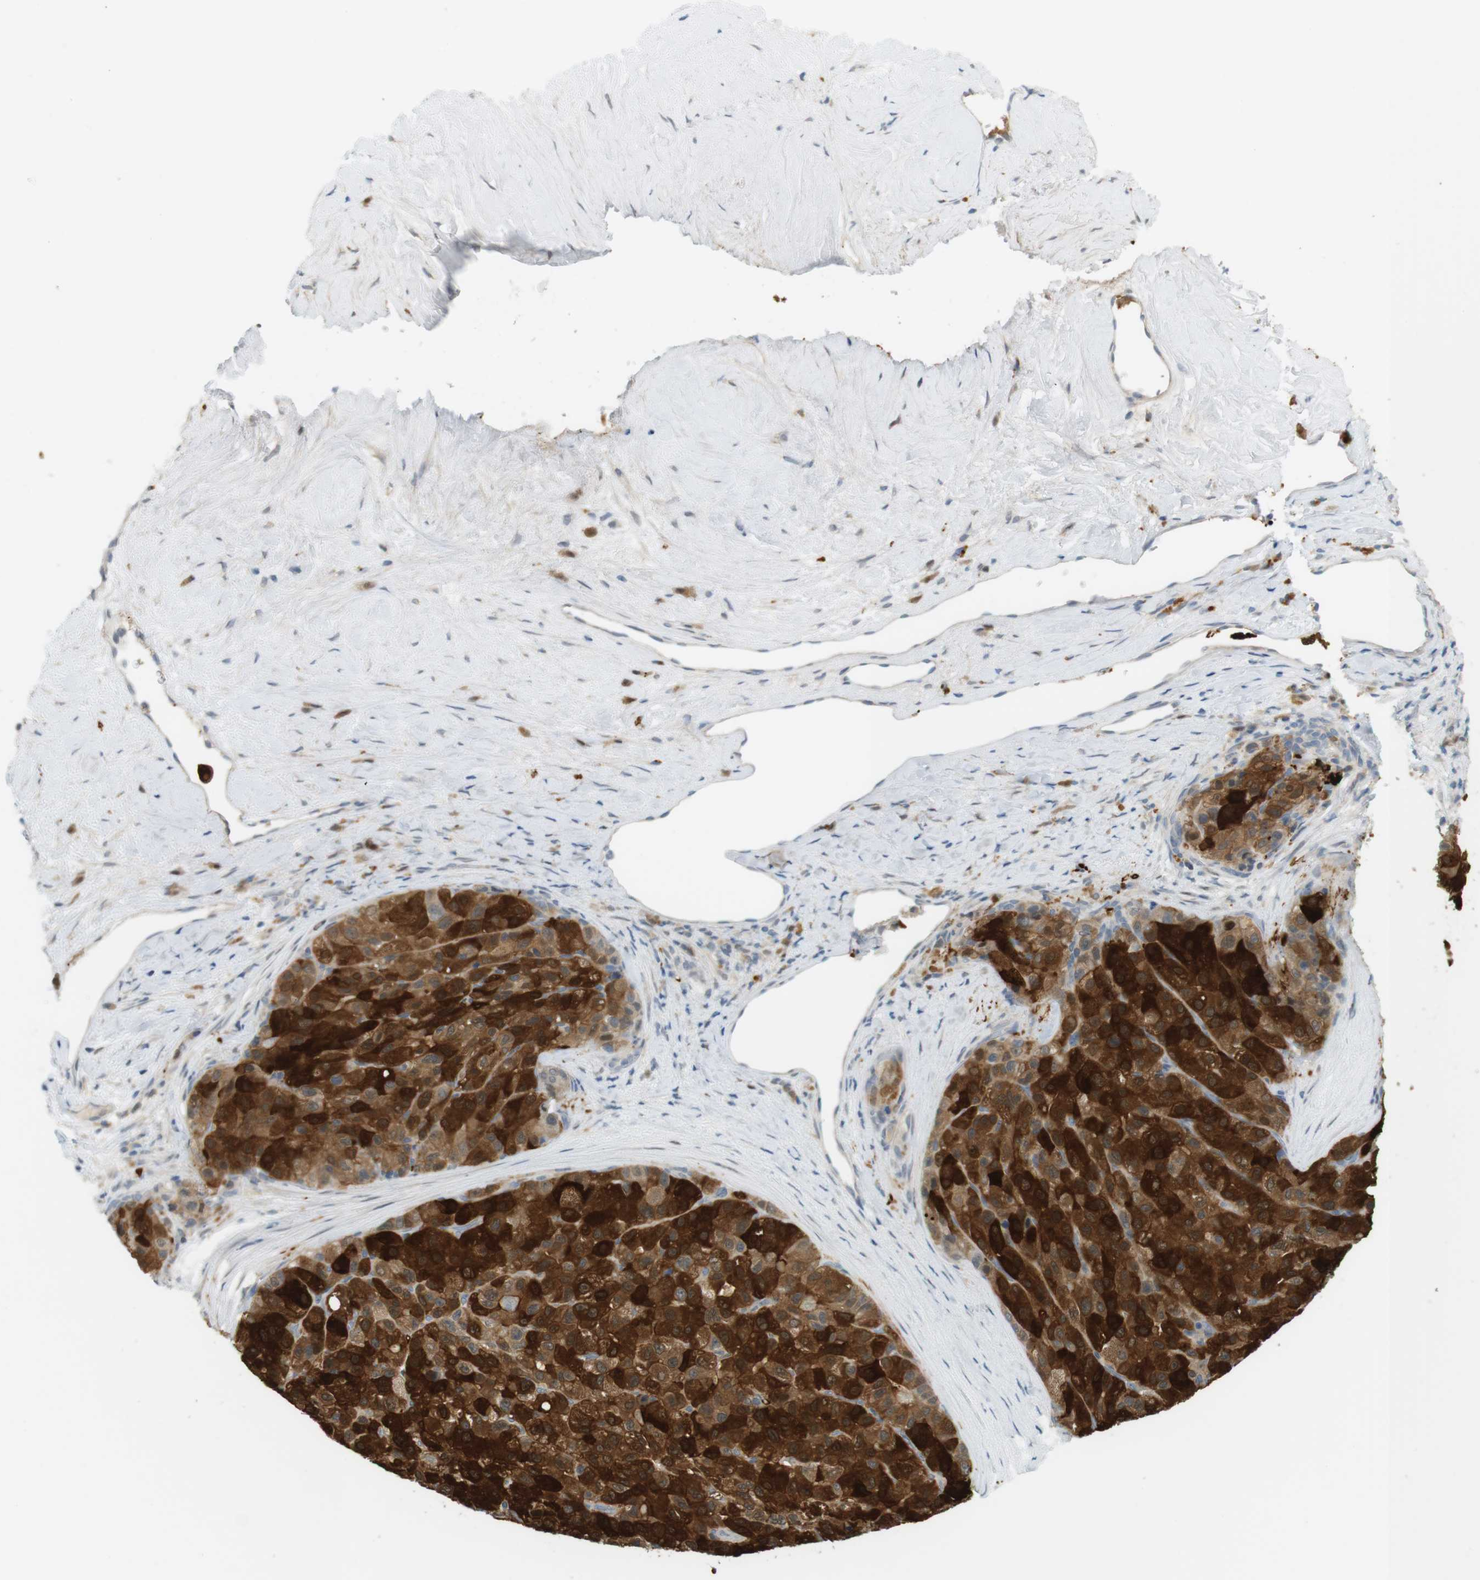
{"staining": {"intensity": "strong", "quantity": ">75%", "location": "cytoplasmic/membranous"}, "tissue": "liver cancer", "cell_type": "Tumor cells", "image_type": "cancer", "snomed": [{"axis": "morphology", "description": "Carcinoma, Hepatocellular, NOS"}, {"axis": "topography", "description": "Liver"}], "caption": "High-magnification brightfield microscopy of hepatocellular carcinoma (liver) stained with DAB (brown) and counterstained with hematoxylin (blue). tumor cells exhibit strong cytoplasmic/membranous expression is seen in approximately>75% of cells. (IHC, brightfield microscopy, high magnification).", "gene": "CREB3L2", "patient": {"sex": "male", "age": 80}}